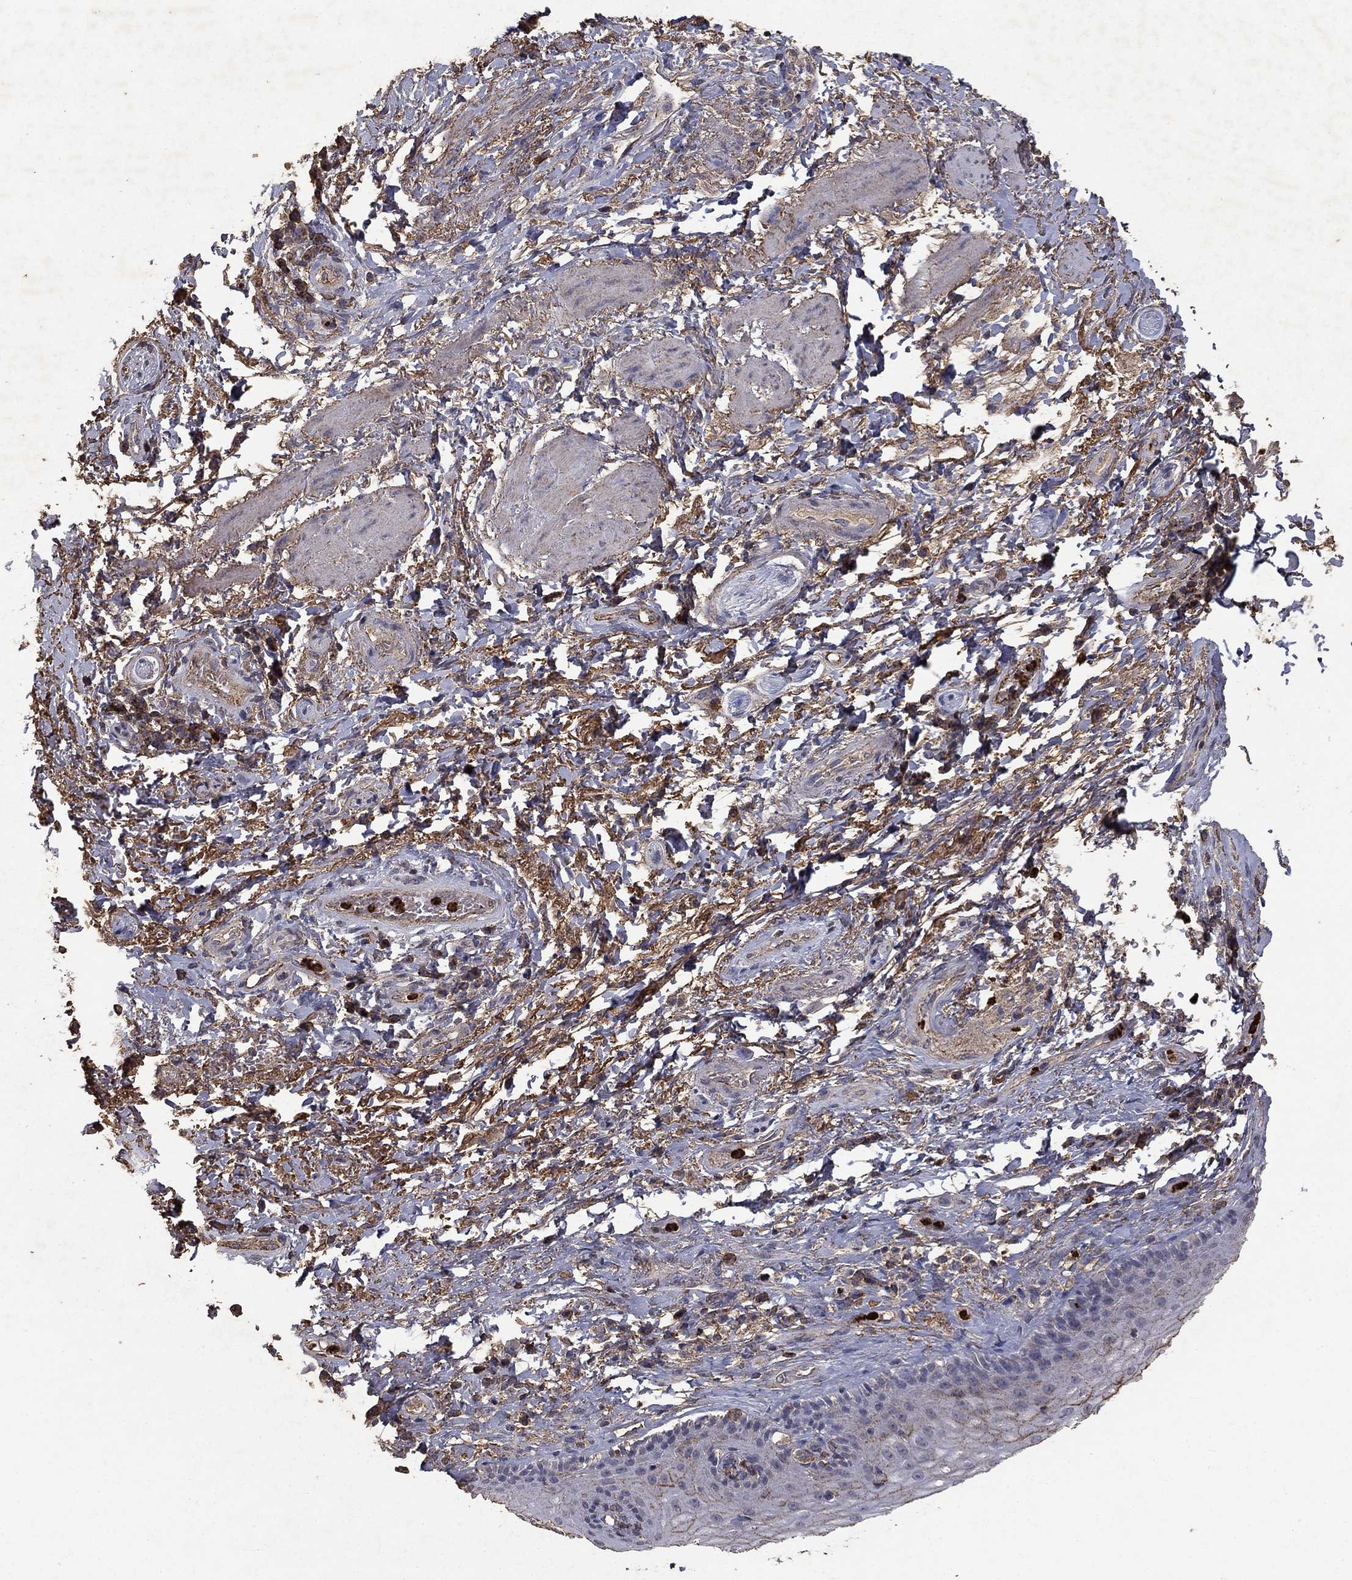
{"staining": {"intensity": "strong", "quantity": "25%-75%", "location": "cytoplasmic/membranous"}, "tissue": "skin", "cell_type": "Epidermal cells", "image_type": "normal", "snomed": [{"axis": "morphology", "description": "Normal tissue, NOS"}, {"axis": "morphology", "description": "Adenocarcinoma, NOS"}, {"axis": "topography", "description": "Rectum"}, {"axis": "topography", "description": "Anal"}], "caption": "Unremarkable skin demonstrates strong cytoplasmic/membranous staining in approximately 25%-75% of epidermal cells.", "gene": "CD24", "patient": {"sex": "female", "age": 68}}